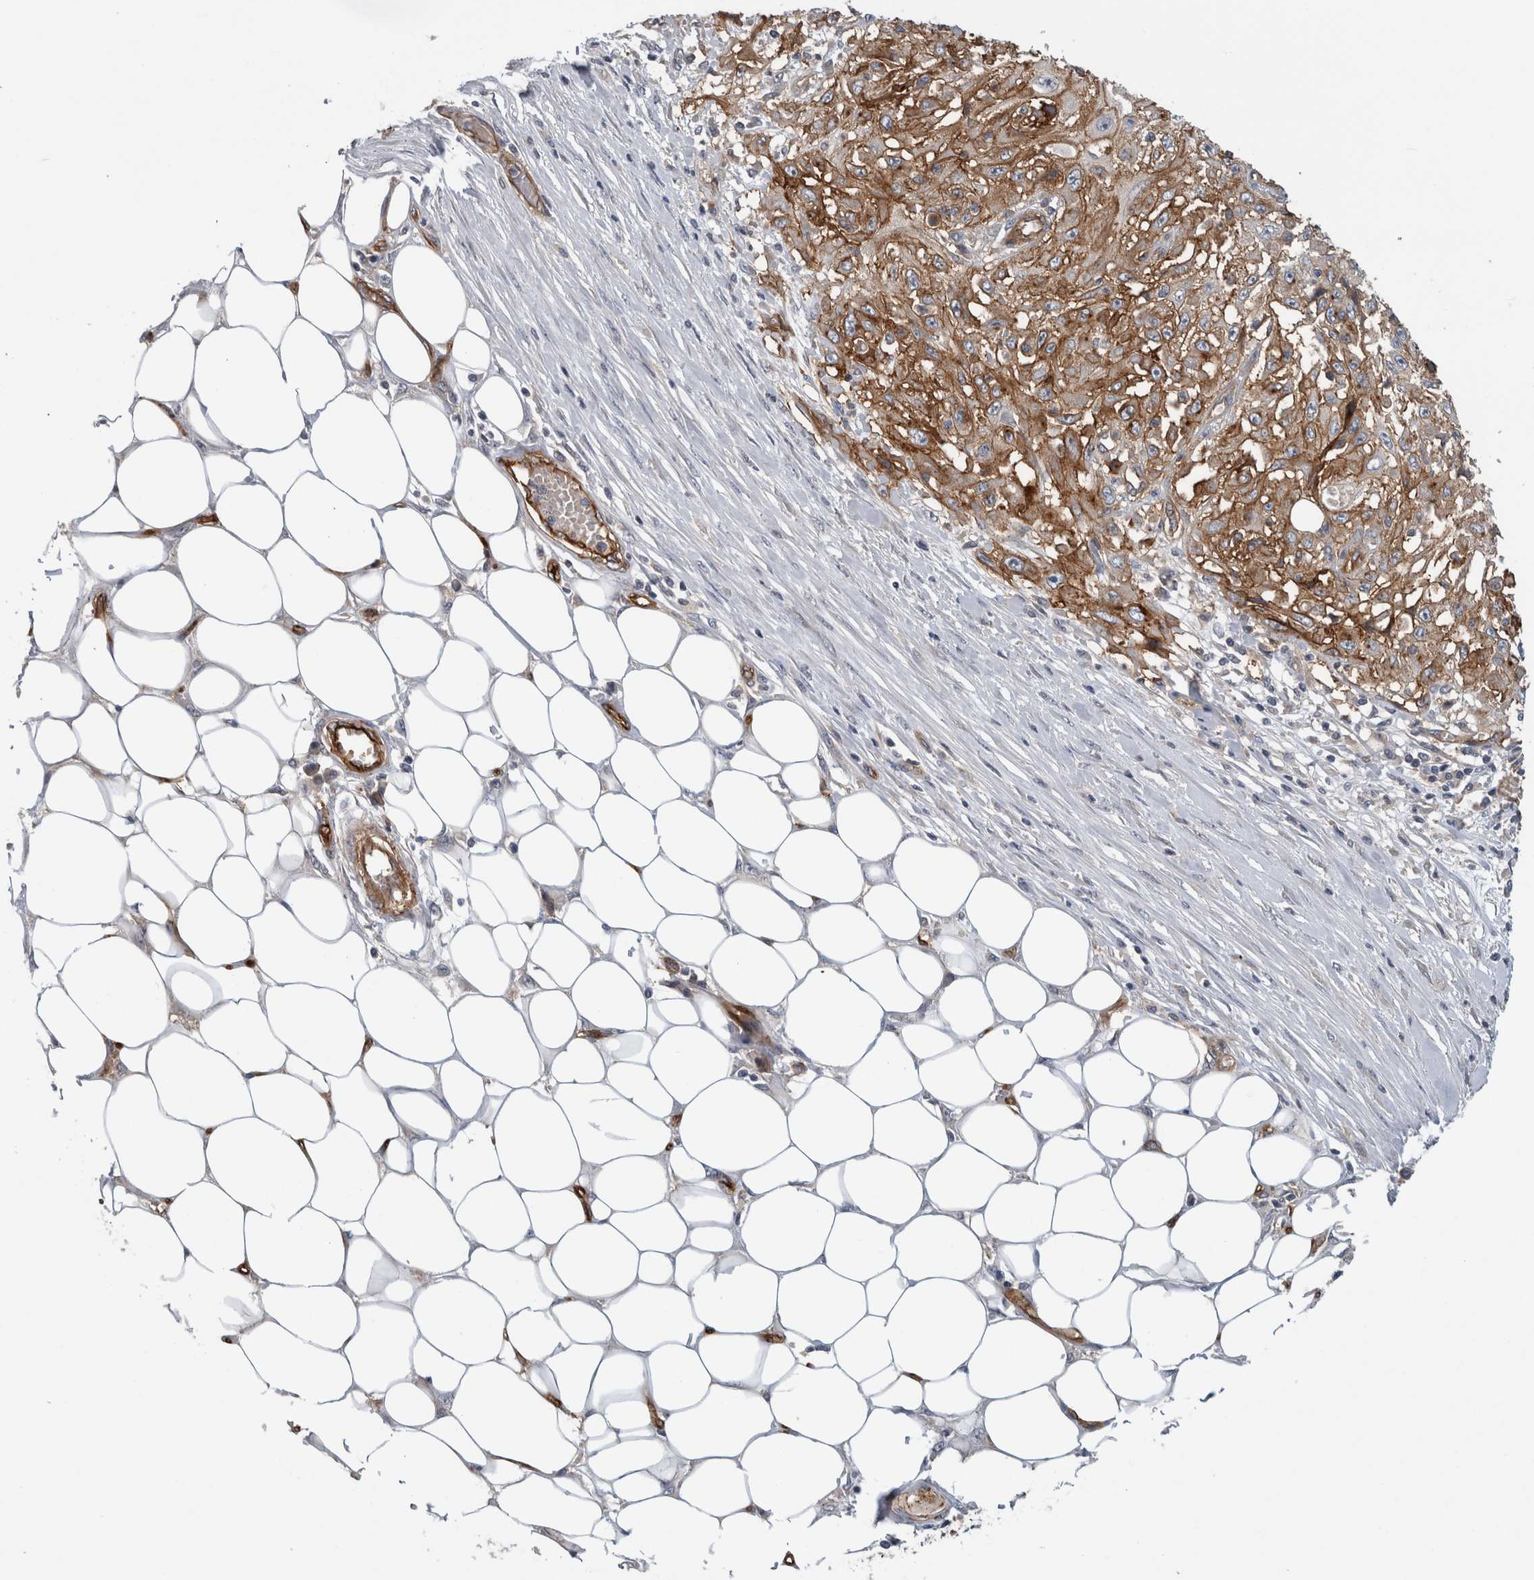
{"staining": {"intensity": "strong", "quantity": ">75%", "location": "cytoplasmic/membranous"}, "tissue": "skin cancer", "cell_type": "Tumor cells", "image_type": "cancer", "snomed": [{"axis": "morphology", "description": "Squamous cell carcinoma, NOS"}, {"axis": "morphology", "description": "Squamous cell carcinoma, metastatic, NOS"}, {"axis": "topography", "description": "Skin"}, {"axis": "topography", "description": "Lymph node"}], "caption": "IHC image of neoplastic tissue: human skin squamous cell carcinoma stained using IHC shows high levels of strong protein expression localized specifically in the cytoplasmic/membranous of tumor cells, appearing as a cytoplasmic/membranous brown color.", "gene": "CD59", "patient": {"sex": "male", "age": 75}}